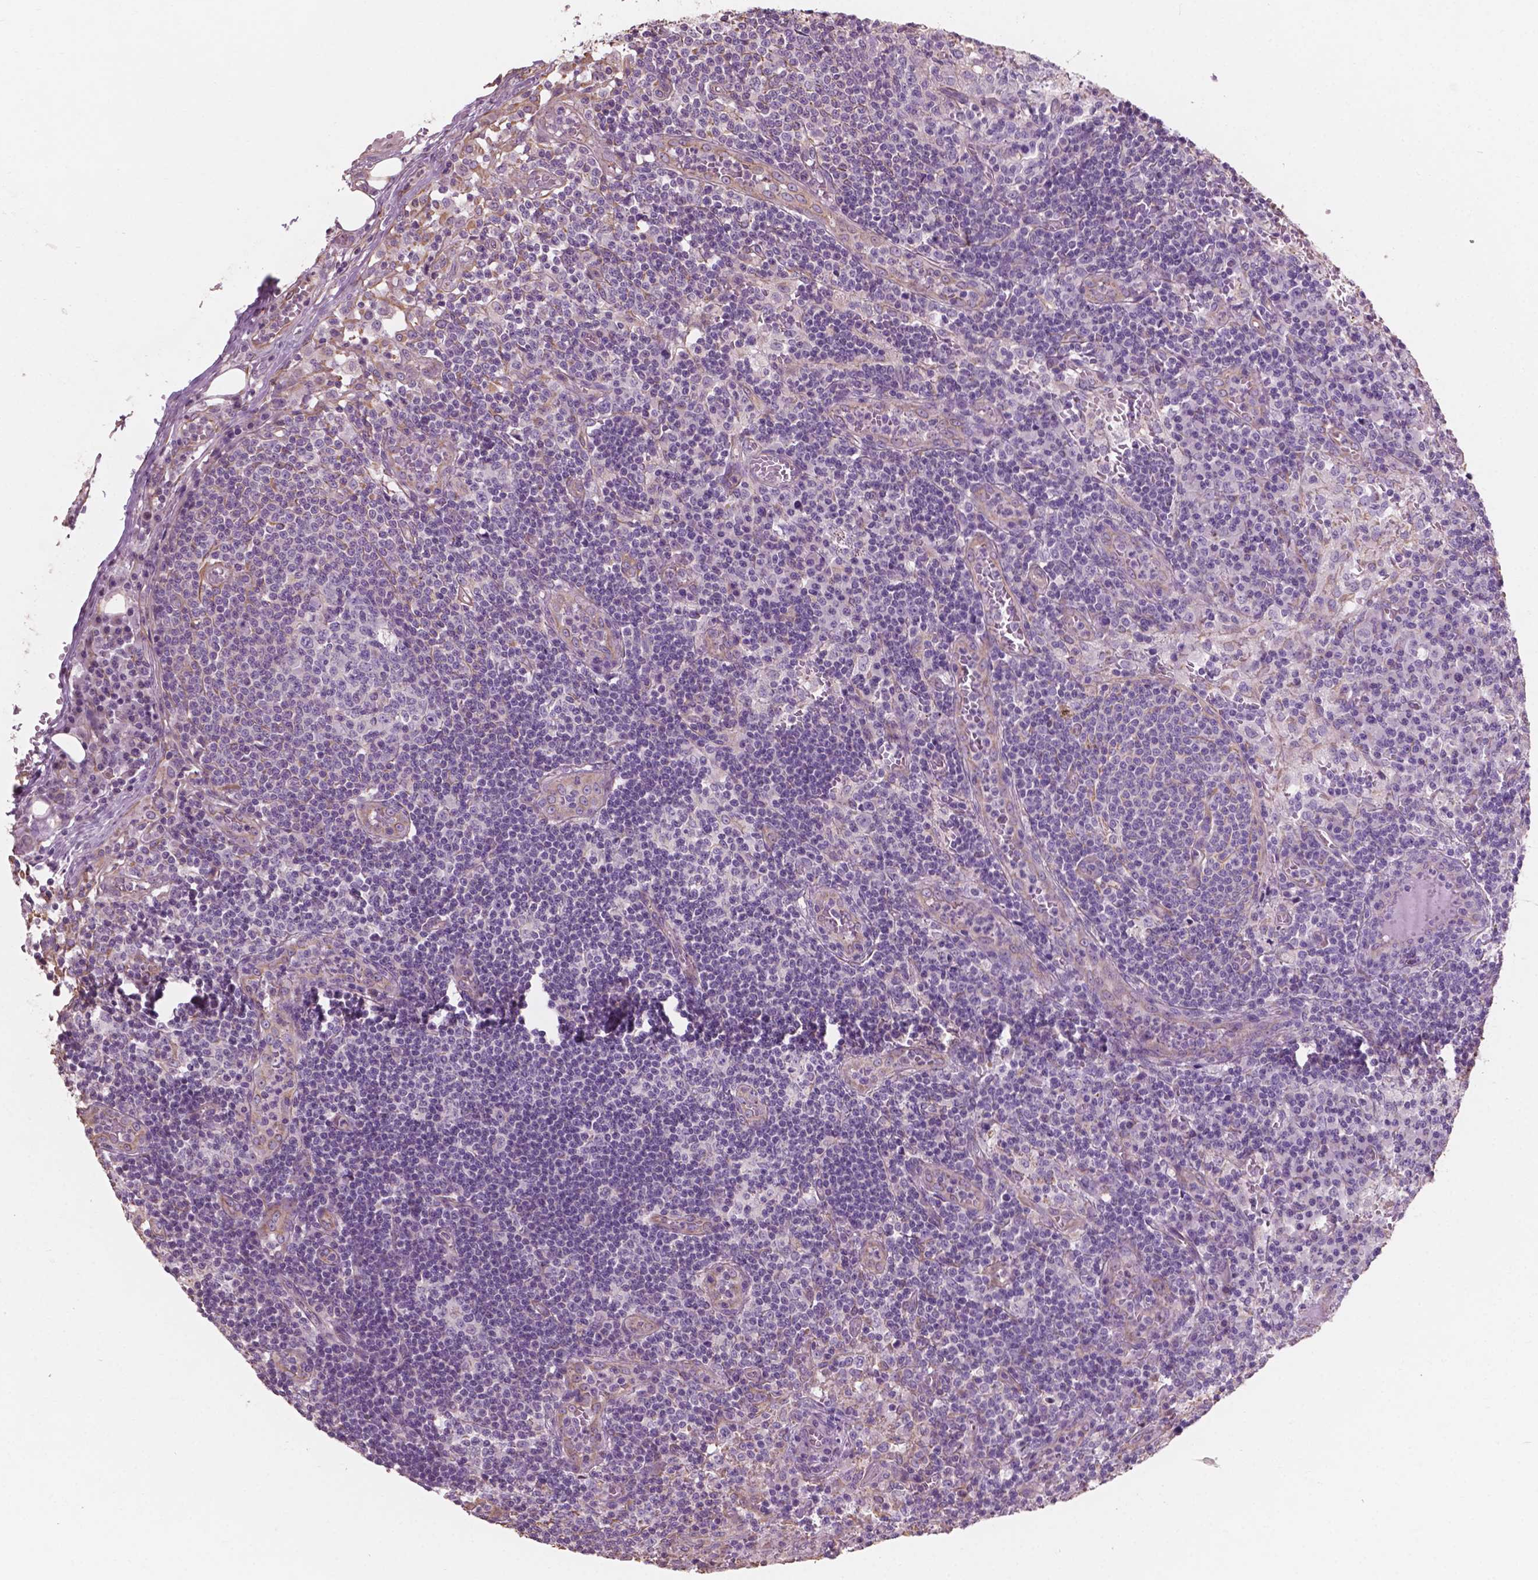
{"staining": {"intensity": "negative", "quantity": "none", "location": "none"}, "tissue": "lymph node", "cell_type": "Germinal center cells", "image_type": "normal", "snomed": [{"axis": "morphology", "description": "Normal tissue, NOS"}, {"axis": "topography", "description": "Lymph node"}], "caption": "The micrograph shows no significant staining in germinal center cells of lymph node. Nuclei are stained in blue.", "gene": "AWAT1", "patient": {"sex": "male", "age": 62}}